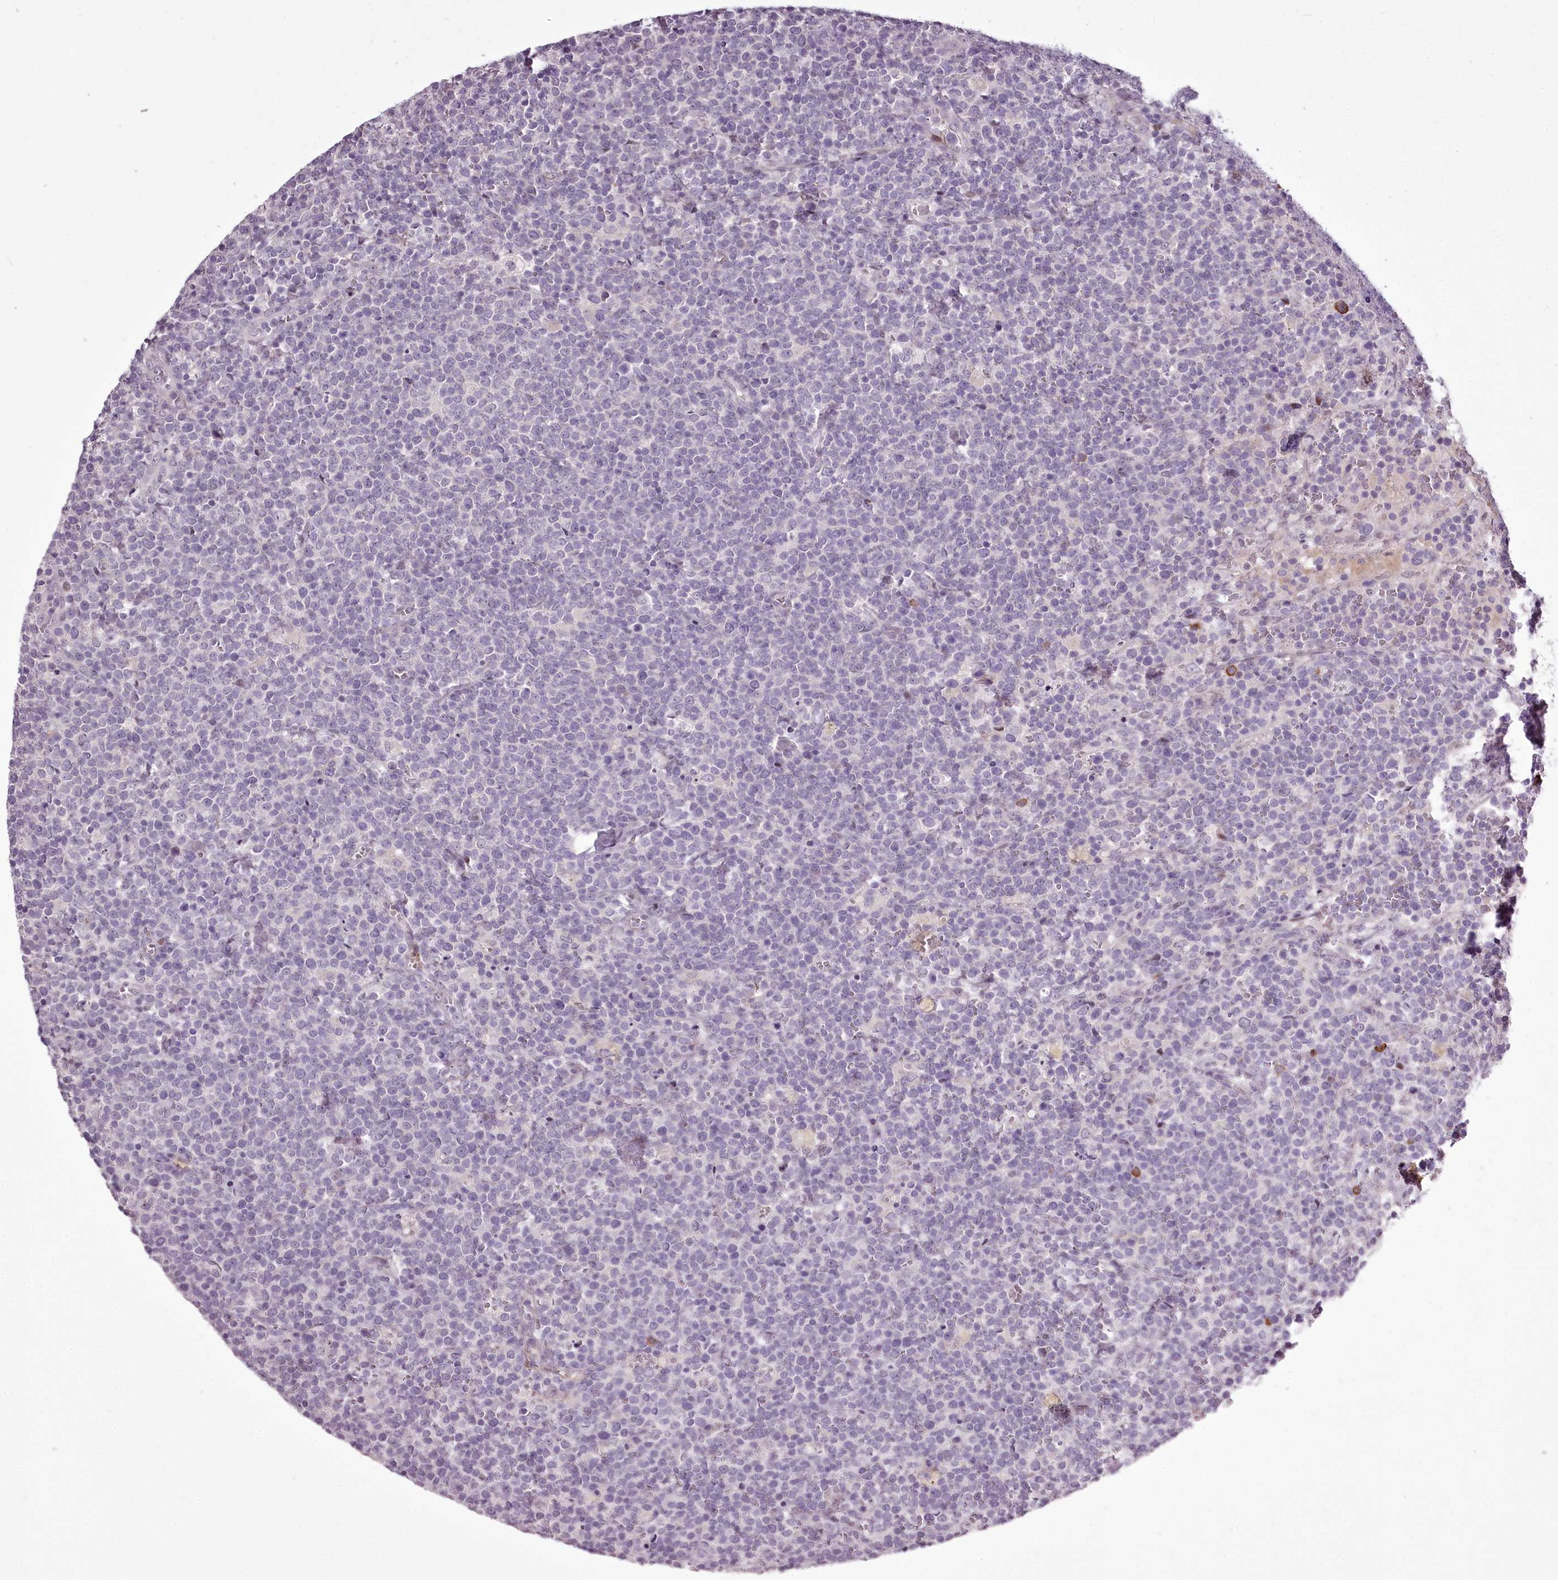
{"staining": {"intensity": "negative", "quantity": "none", "location": "none"}, "tissue": "lymphoma", "cell_type": "Tumor cells", "image_type": "cancer", "snomed": [{"axis": "morphology", "description": "Malignant lymphoma, non-Hodgkin's type, High grade"}, {"axis": "topography", "description": "Lymph node"}], "caption": "Immunohistochemistry (IHC) micrograph of high-grade malignant lymphoma, non-Hodgkin's type stained for a protein (brown), which exhibits no expression in tumor cells.", "gene": "C1orf56", "patient": {"sex": "male", "age": 61}}